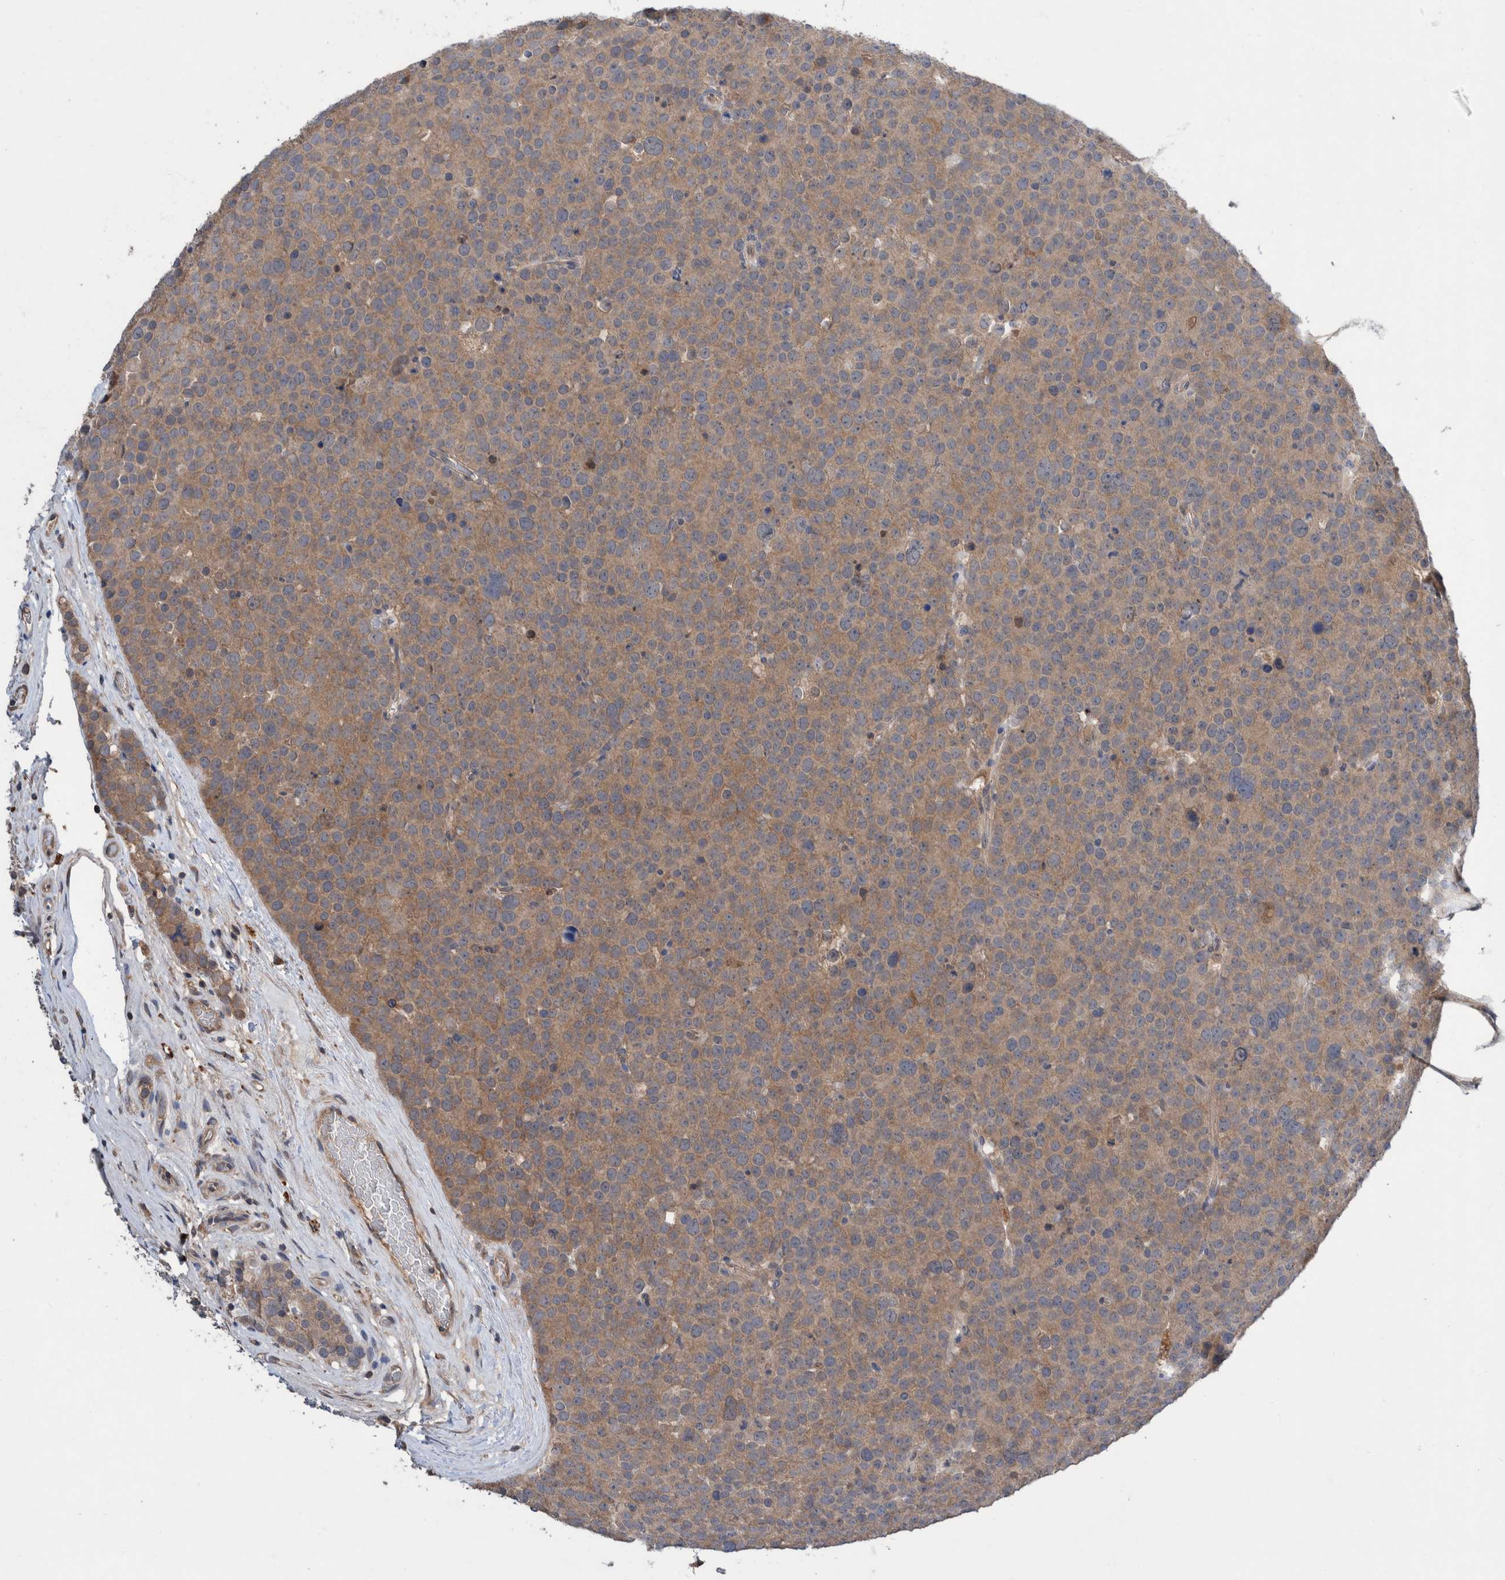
{"staining": {"intensity": "moderate", "quantity": ">75%", "location": "cytoplasmic/membranous"}, "tissue": "testis cancer", "cell_type": "Tumor cells", "image_type": "cancer", "snomed": [{"axis": "morphology", "description": "Seminoma, NOS"}, {"axis": "topography", "description": "Testis"}], "caption": "A histopathology image of human testis cancer (seminoma) stained for a protein reveals moderate cytoplasmic/membranous brown staining in tumor cells.", "gene": "PLPBP", "patient": {"sex": "male", "age": 71}}